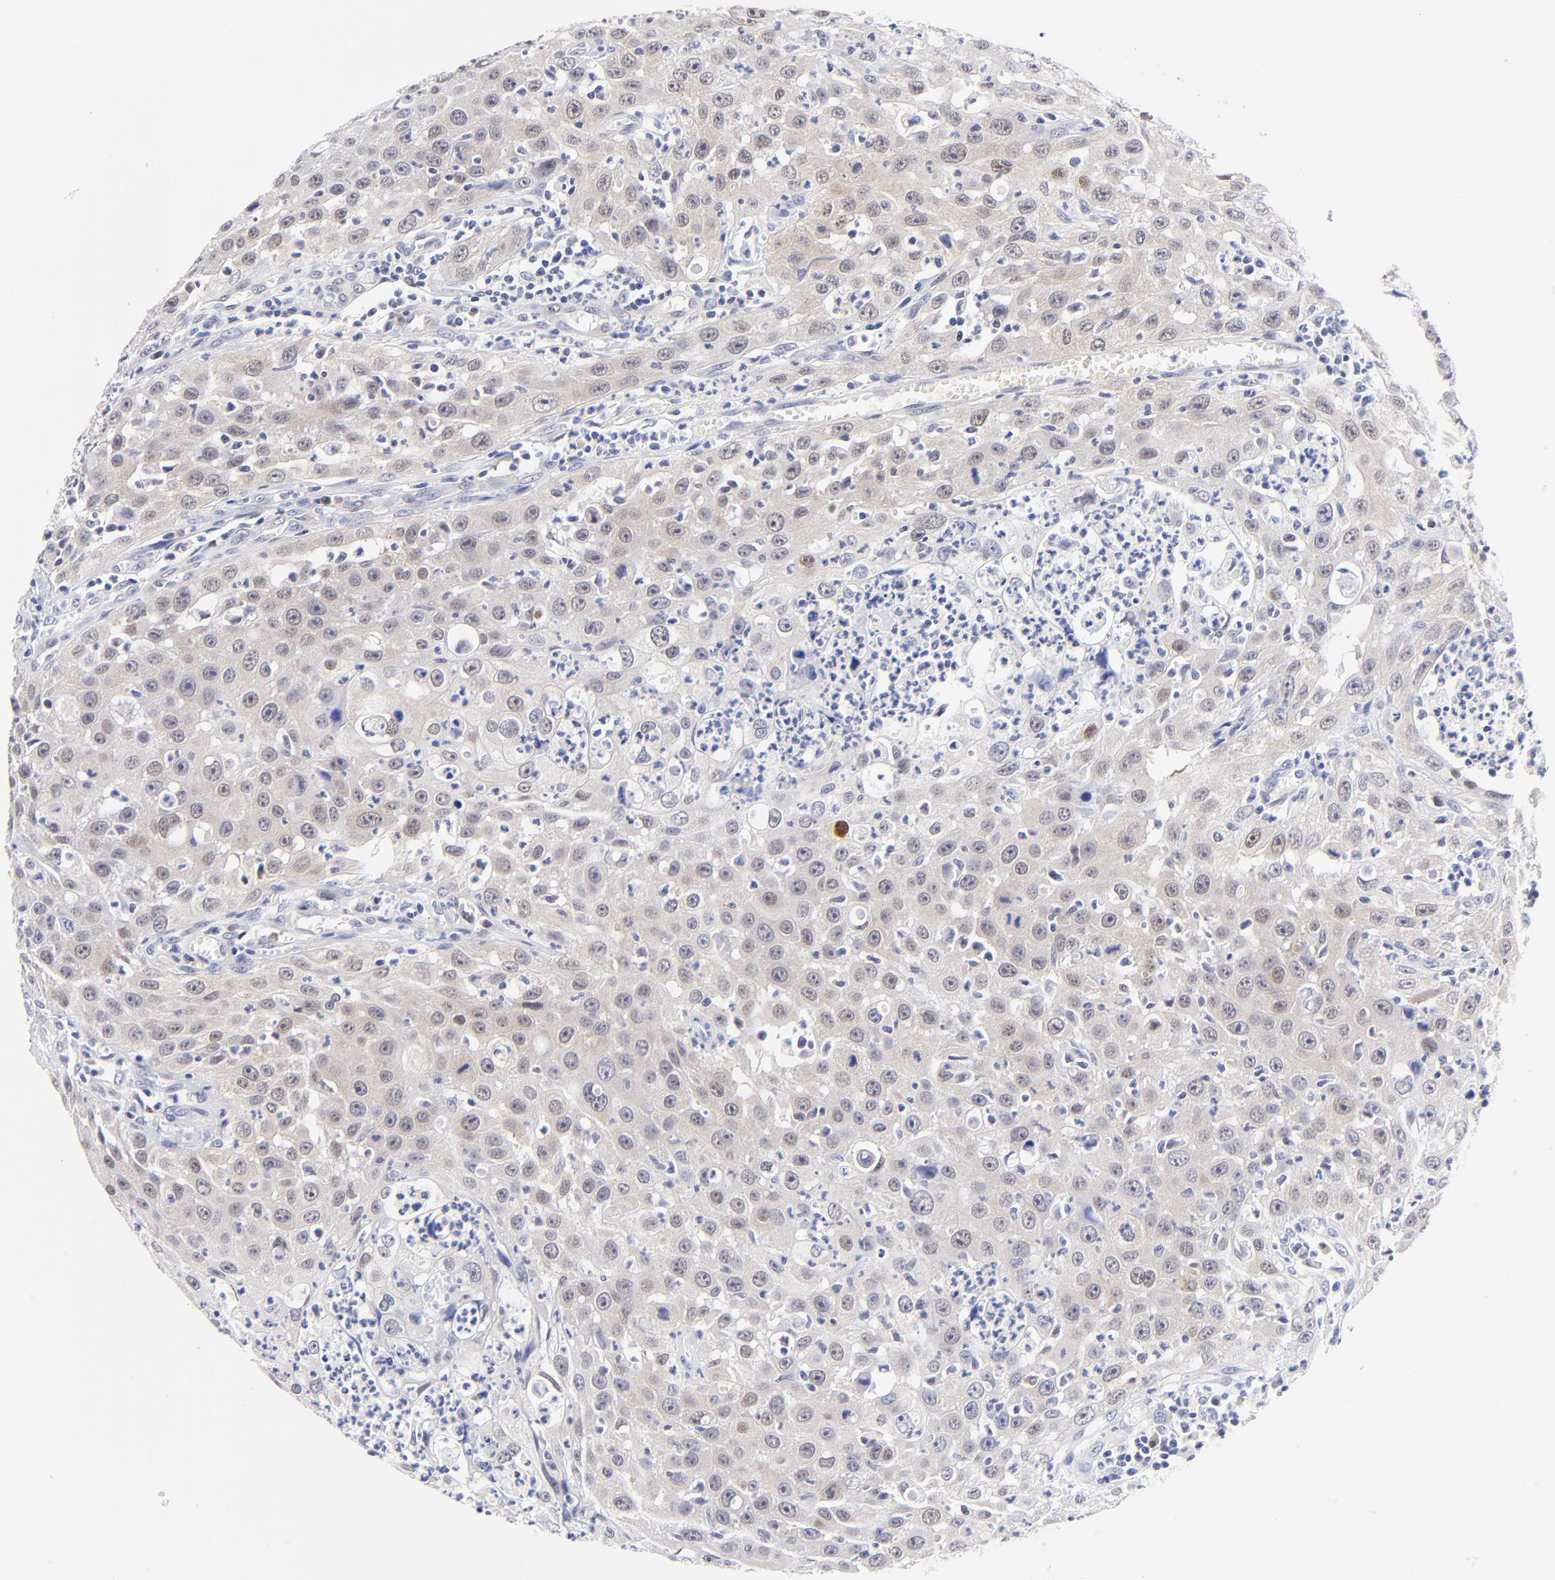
{"staining": {"intensity": "weak", "quantity": "25%-75%", "location": "cytoplasmic/membranous"}, "tissue": "urothelial cancer", "cell_type": "Tumor cells", "image_type": "cancer", "snomed": [{"axis": "morphology", "description": "Urothelial carcinoma, High grade"}, {"axis": "topography", "description": "Urinary bladder"}], "caption": "This photomicrograph exhibits immunohistochemistry staining of urothelial cancer, with low weak cytoplasmic/membranous positivity in approximately 25%-75% of tumor cells.", "gene": "ZNF155", "patient": {"sex": "male", "age": 66}}